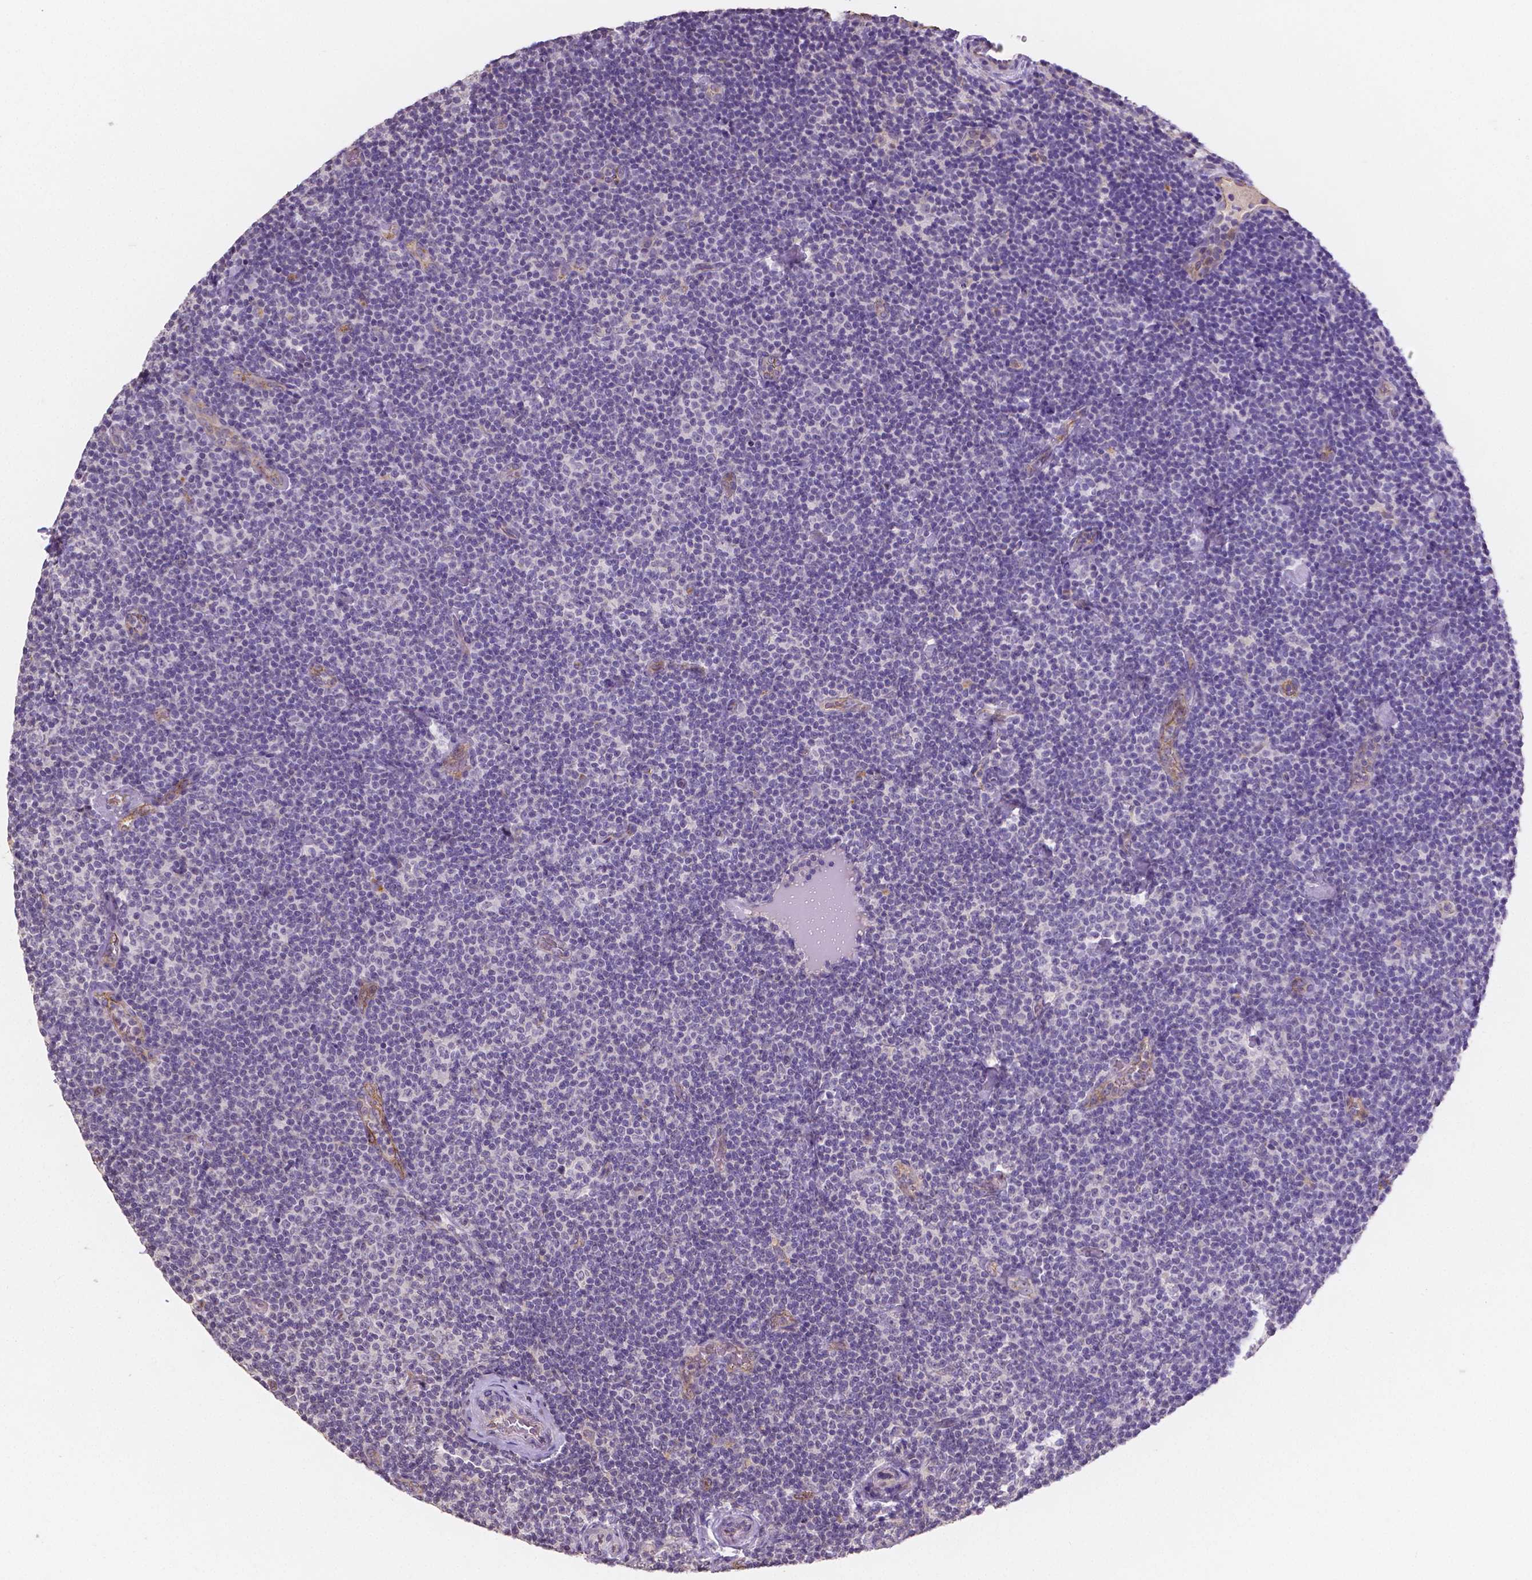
{"staining": {"intensity": "negative", "quantity": "none", "location": "none"}, "tissue": "lymphoma", "cell_type": "Tumor cells", "image_type": "cancer", "snomed": [{"axis": "morphology", "description": "Malignant lymphoma, non-Hodgkin's type, Low grade"}, {"axis": "topography", "description": "Lymph node"}], "caption": "A high-resolution image shows immunohistochemistry (IHC) staining of low-grade malignant lymphoma, non-Hodgkin's type, which displays no significant staining in tumor cells. Brightfield microscopy of immunohistochemistry stained with DAB (3,3'-diaminobenzidine) (brown) and hematoxylin (blue), captured at high magnification.", "gene": "ELAVL2", "patient": {"sex": "male", "age": 81}}